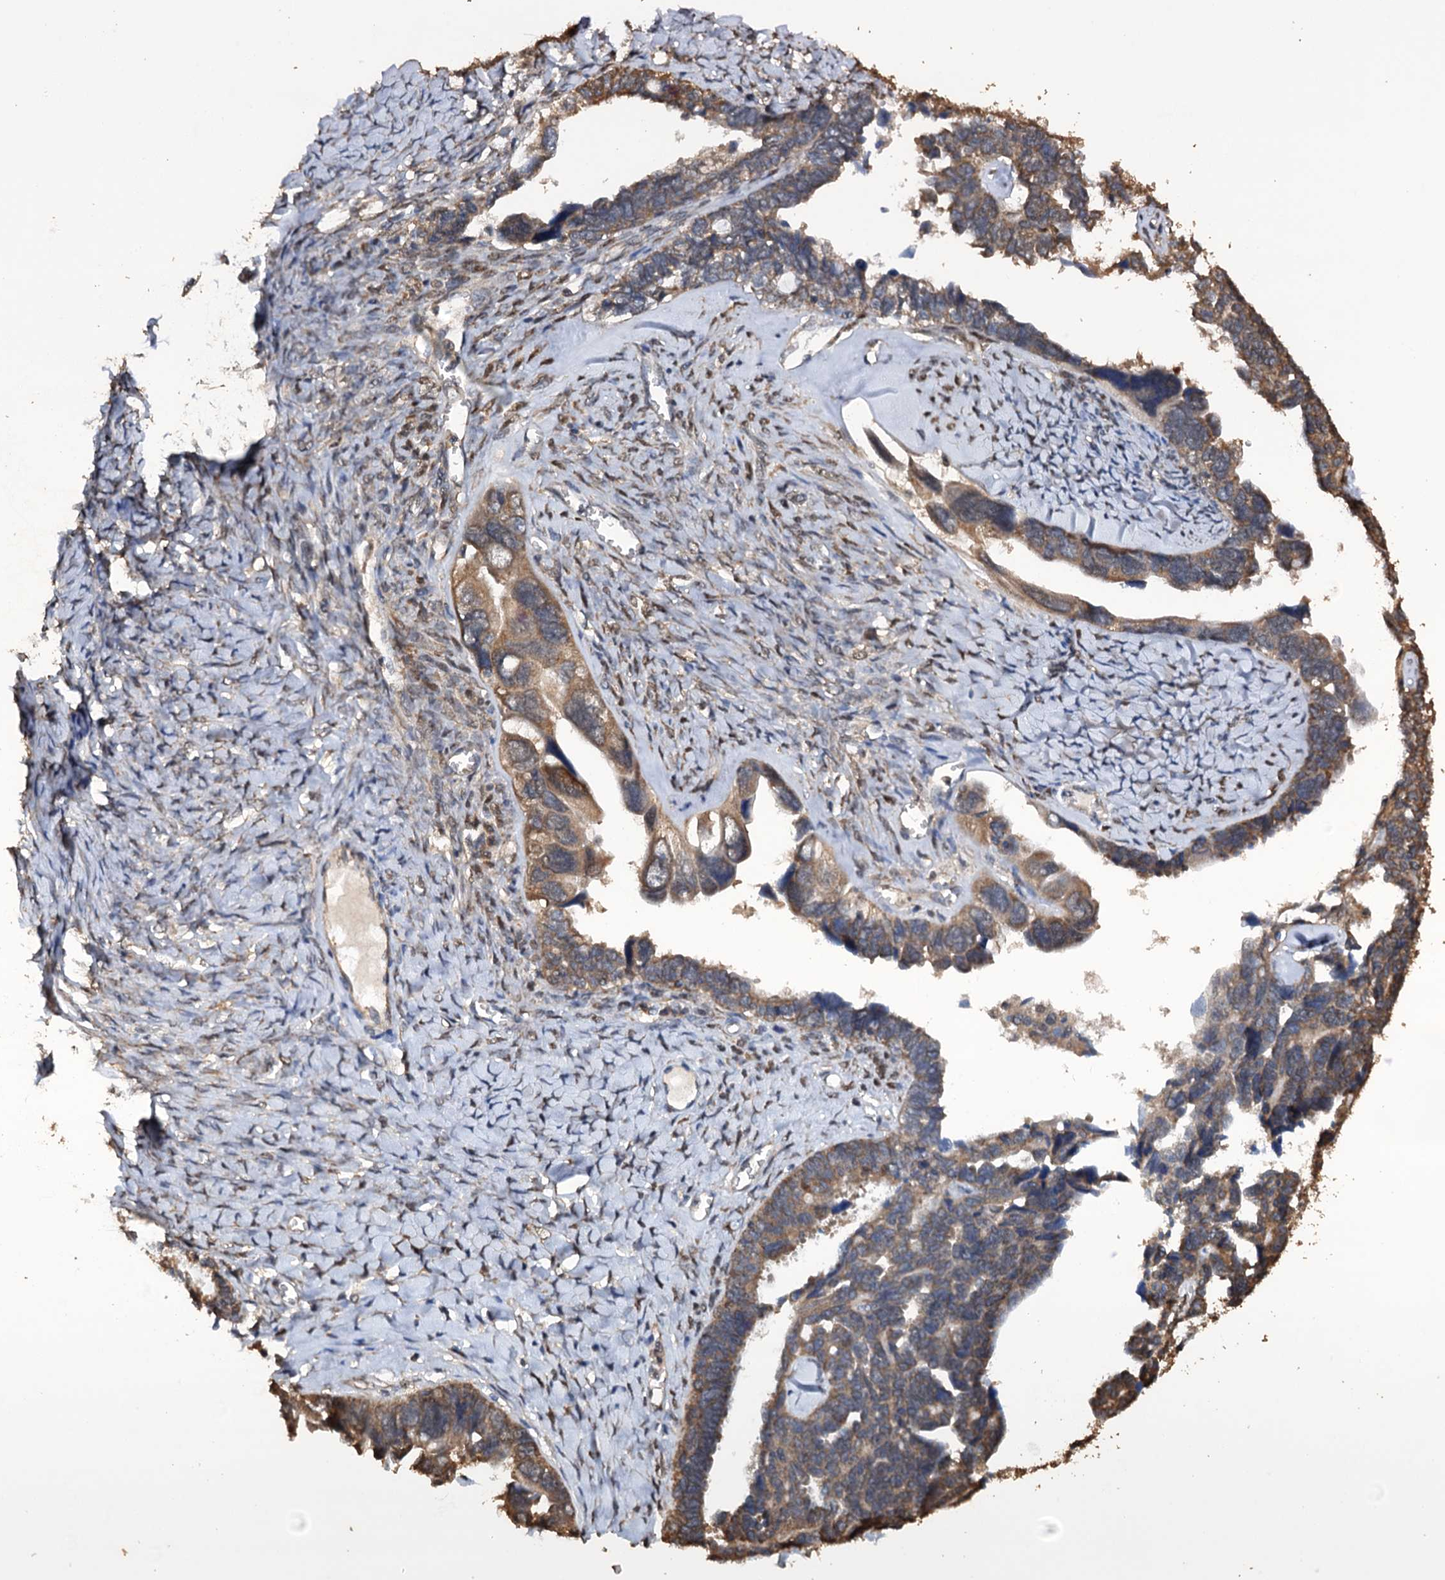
{"staining": {"intensity": "moderate", "quantity": "25%-75%", "location": "cytoplasmic/membranous"}, "tissue": "ovarian cancer", "cell_type": "Tumor cells", "image_type": "cancer", "snomed": [{"axis": "morphology", "description": "Cystadenocarcinoma, serous, NOS"}, {"axis": "topography", "description": "Ovary"}], "caption": "Immunohistochemistry micrograph of neoplastic tissue: ovarian cancer (serous cystadenocarcinoma) stained using IHC exhibits medium levels of moderate protein expression localized specifically in the cytoplasmic/membranous of tumor cells, appearing as a cytoplasmic/membranous brown color.", "gene": "PSMD9", "patient": {"sex": "female", "age": 79}}